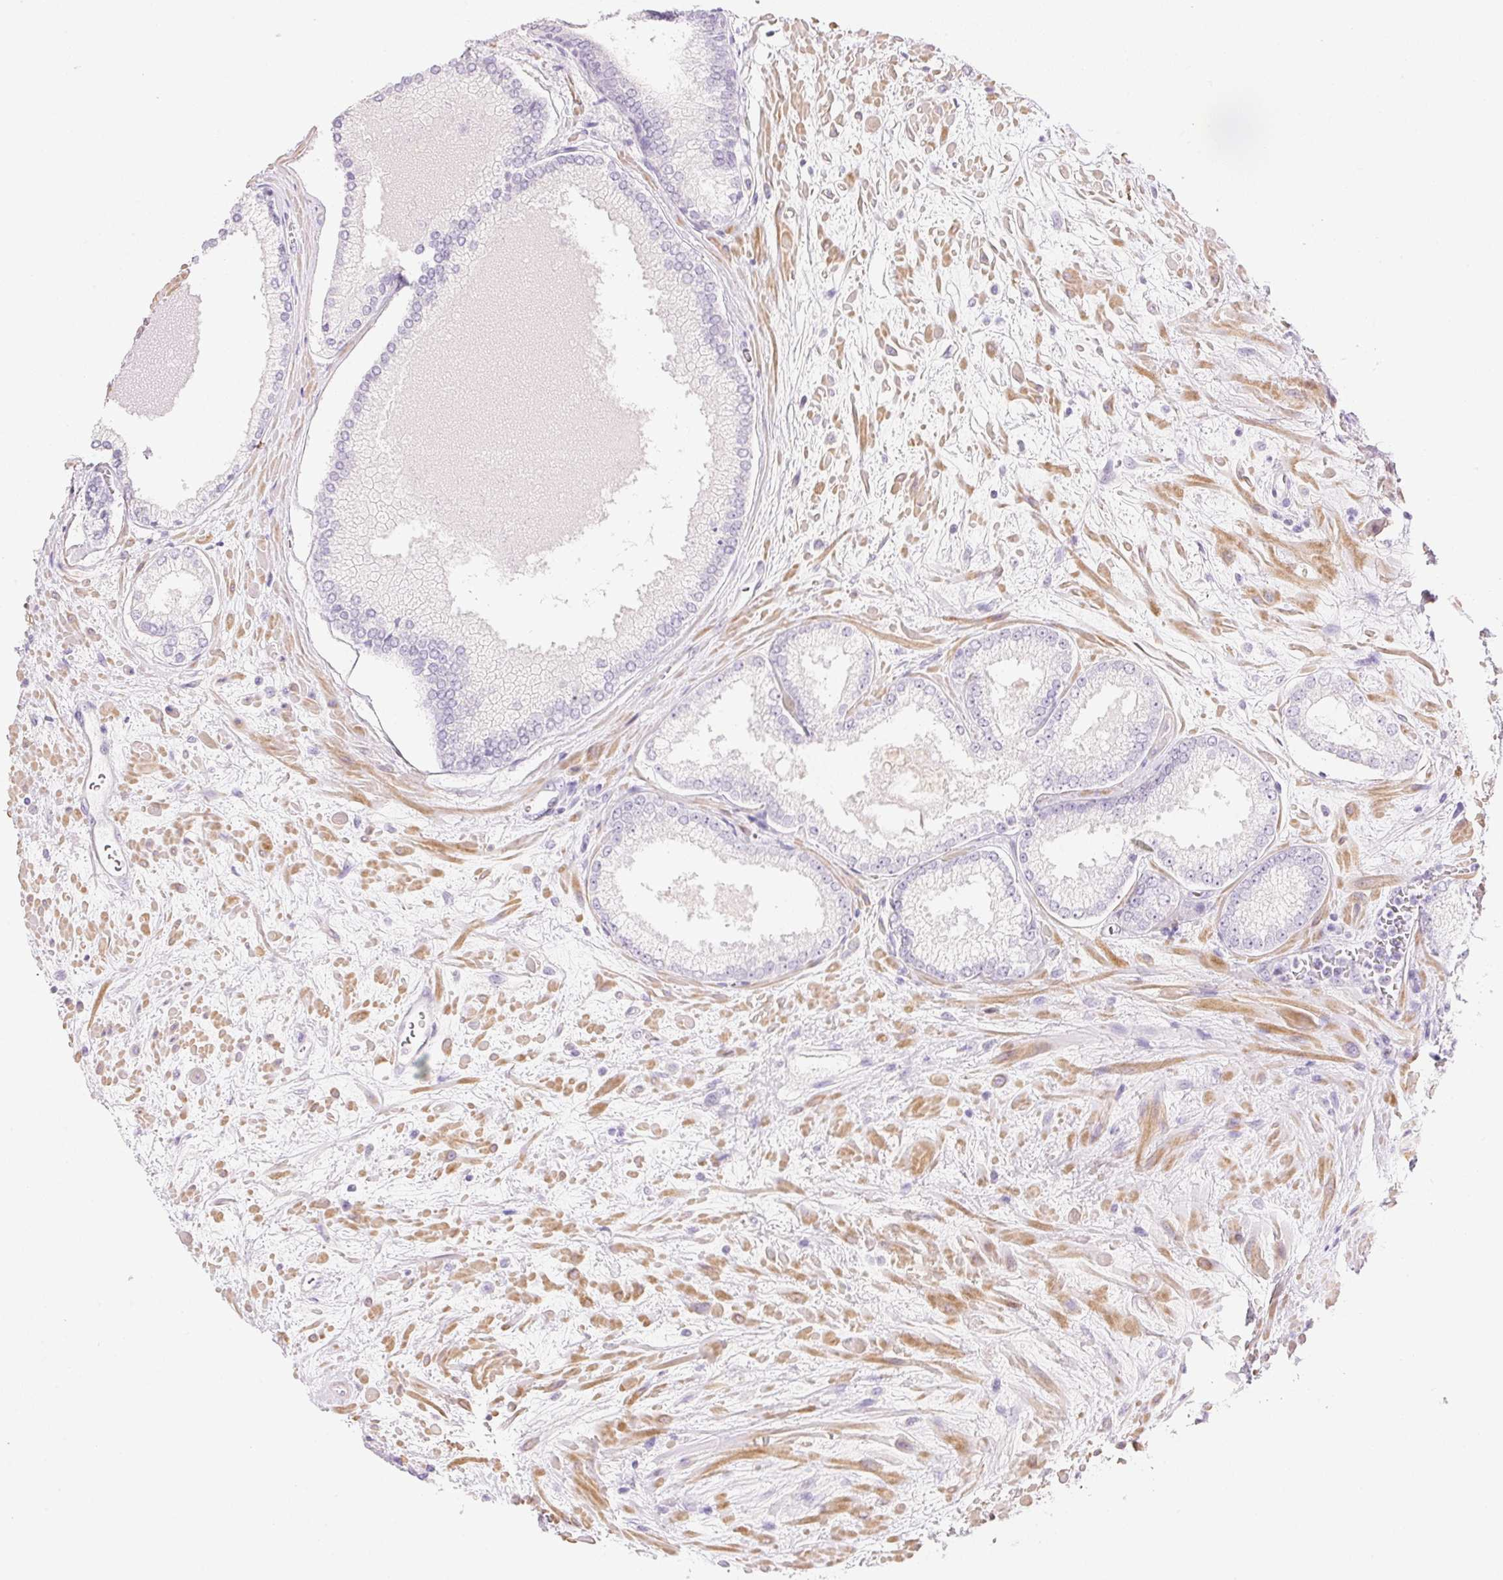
{"staining": {"intensity": "negative", "quantity": "none", "location": "none"}, "tissue": "prostate cancer", "cell_type": "Tumor cells", "image_type": "cancer", "snomed": [{"axis": "morphology", "description": "Adenocarcinoma, High grade"}, {"axis": "topography", "description": "Prostate"}], "caption": "Immunohistochemical staining of human prostate cancer (high-grade adenocarcinoma) displays no significant staining in tumor cells. (DAB (3,3'-diaminobenzidine) IHC visualized using brightfield microscopy, high magnification).", "gene": "KCNE2", "patient": {"sex": "male", "age": 73}}